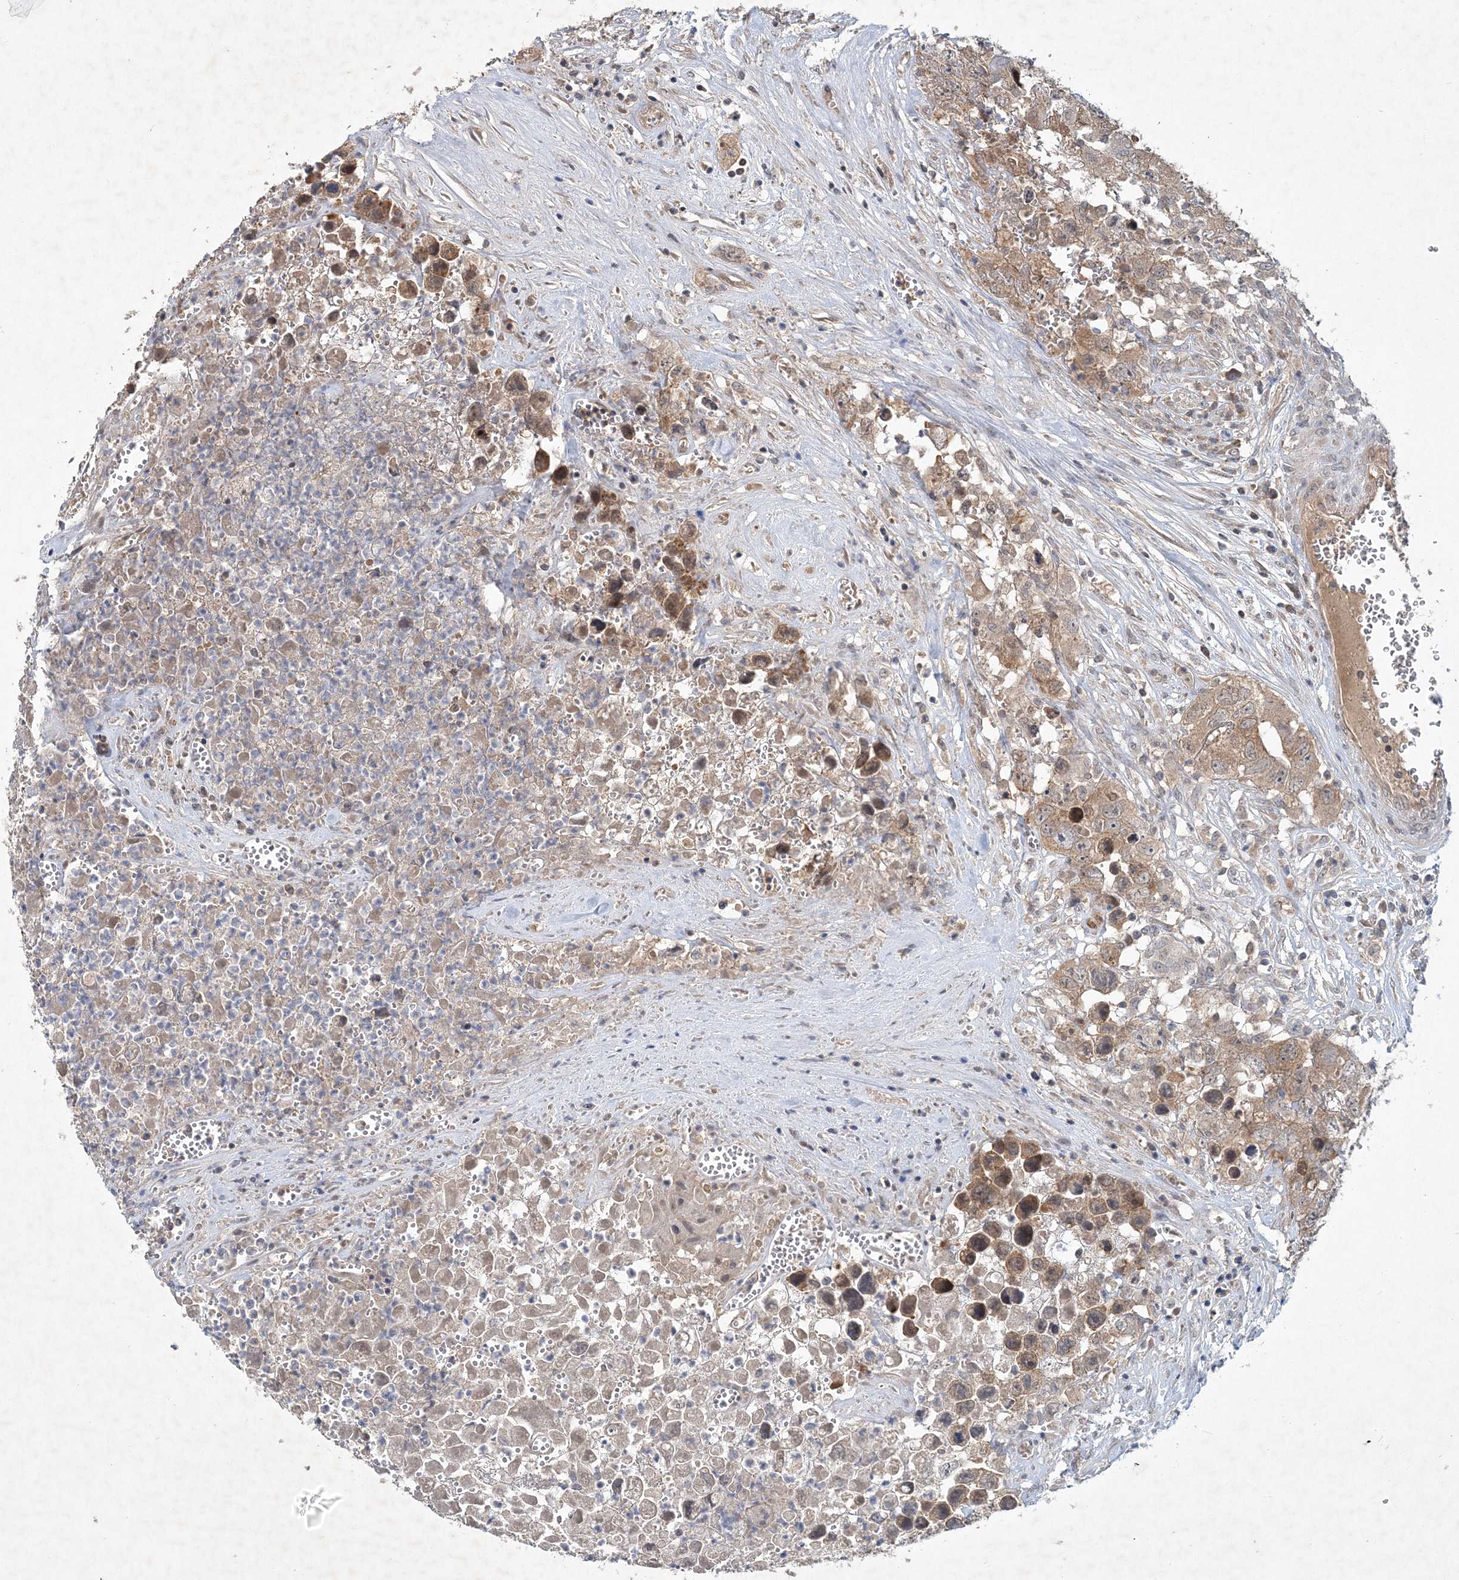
{"staining": {"intensity": "weak", "quantity": ">75%", "location": "cytoplasmic/membranous"}, "tissue": "testis cancer", "cell_type": "Tumor cells", "image_type": "cancer", "snomed": [{"axis": "morphology", "description": "Seminoma, NOS"}, {"axis": "morphology", "description": "Carcinoma, Embryonal, NOS"}, {"axis": "topography", "description": "Testis"}], "caption": "High-magnification brightfield microscopy of embryonal carcinoma (testis) stained with DAB (brown) and counterstained with hematoxylin (blue). tumor cells exhibit weak cytoplasmic/membranous expression is seen in approximately>75% of cells. (brown staining indicates protein expression, while blue staining denotes nuclei).", "gene": "RNF25", "patient": {"sex": "male", "age": 43}}